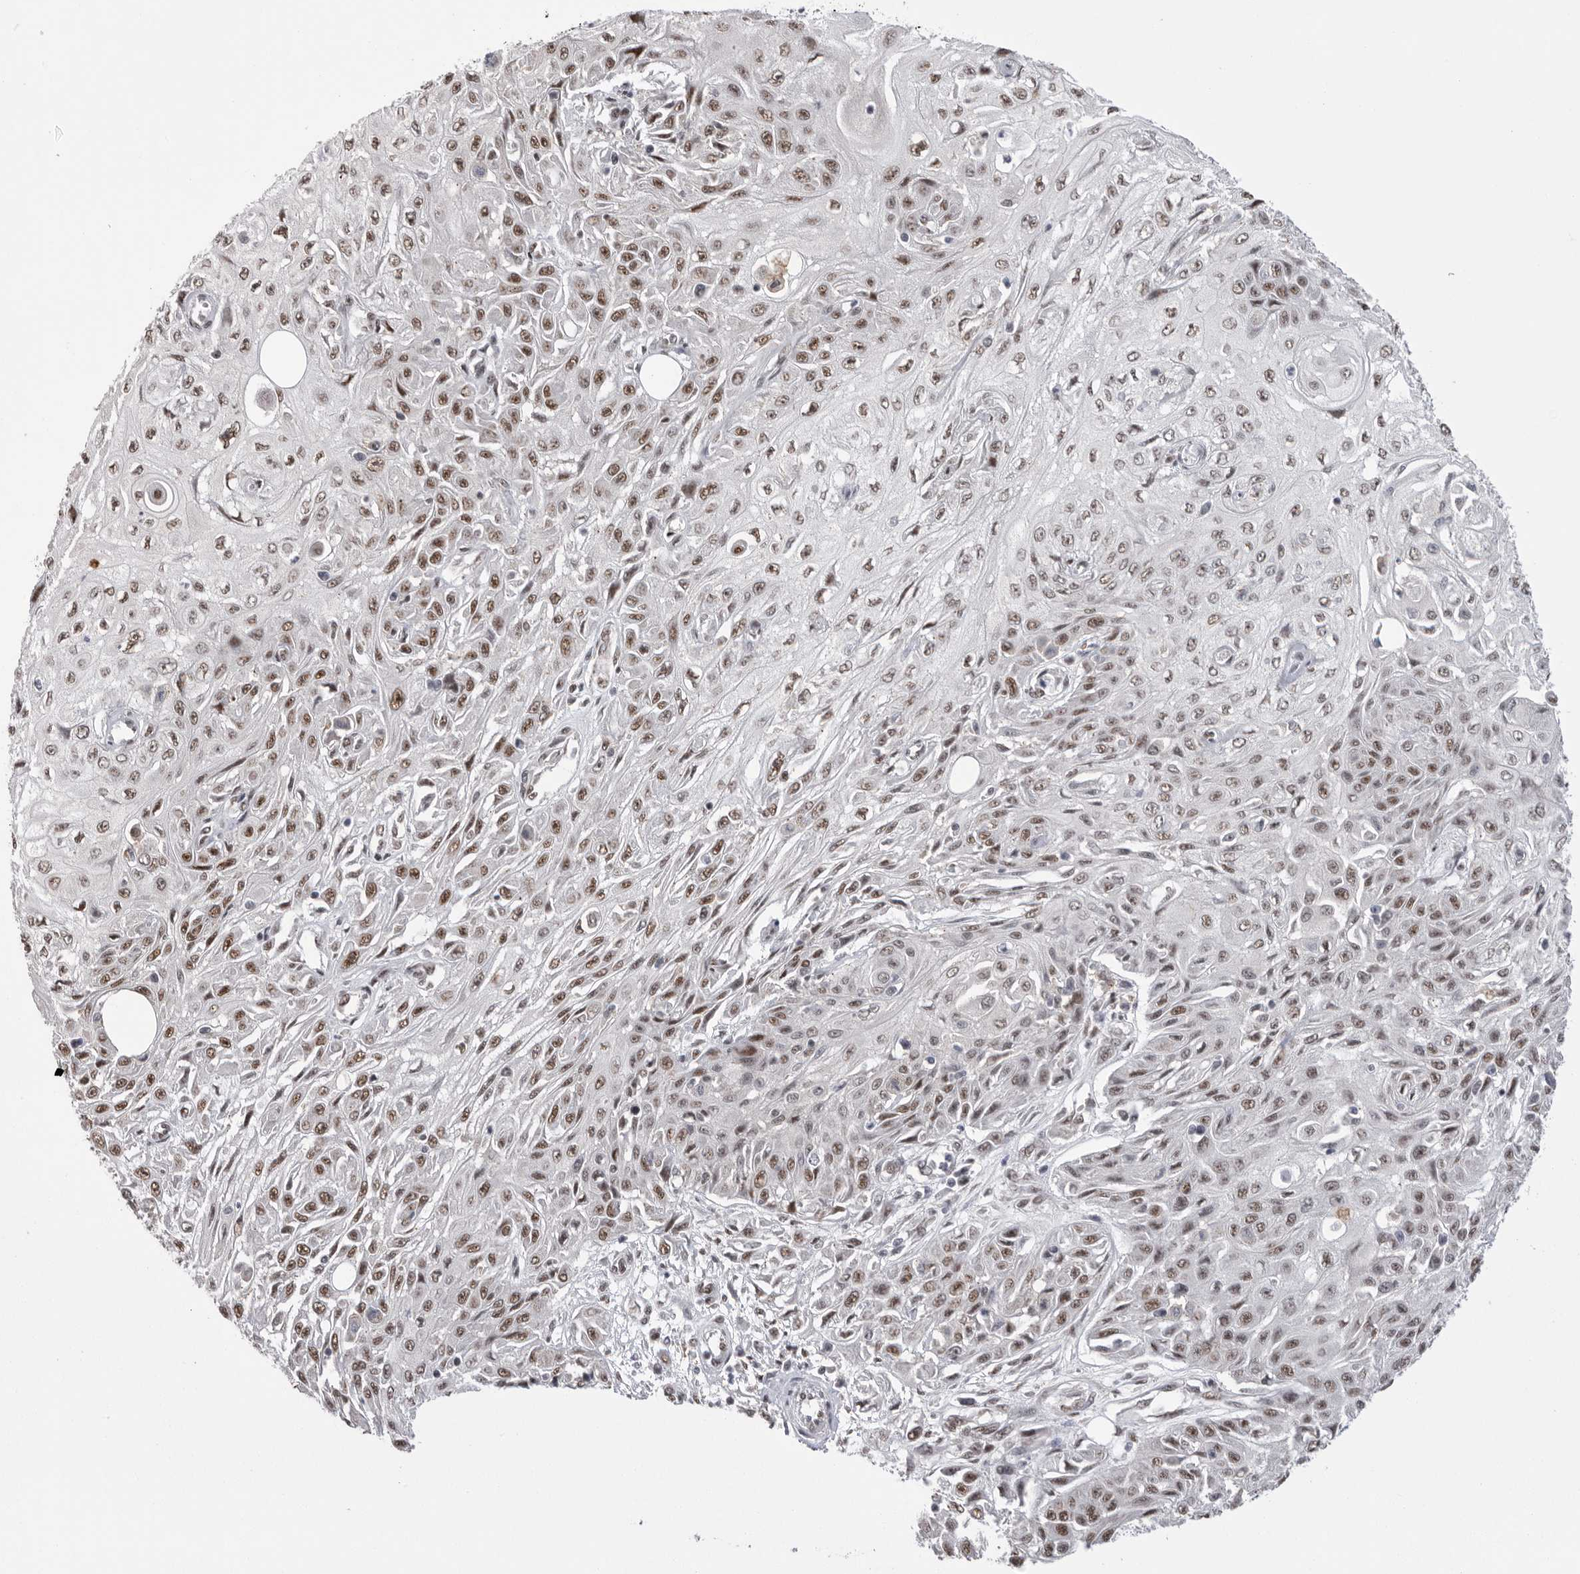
{"staining": {"intensity": "moderate", "quantity": ">75%", "location": "nuclear"}, "tissue": "skin cancer", "cell_type": "Tumor cells", "image_type": "cancer", "snomed": [{"axis": "morphology", "description": "Squamous cell carcinoma, NOS"}, {"axis": "morphology", "description": "Squamous cell carcinoma, metastatic, NOS"}, {"axis": "topography", "description": "Skin"}, {"axis": "topography", "description": "Lymph node"}], "caption": "Brown immunohistochemical staining in human skin cancer shows moderate nuclear expression in approximately >75% of tumor cells.", "gene": "BCLAF3", "patient": {"sex": "male", "age": 75}}